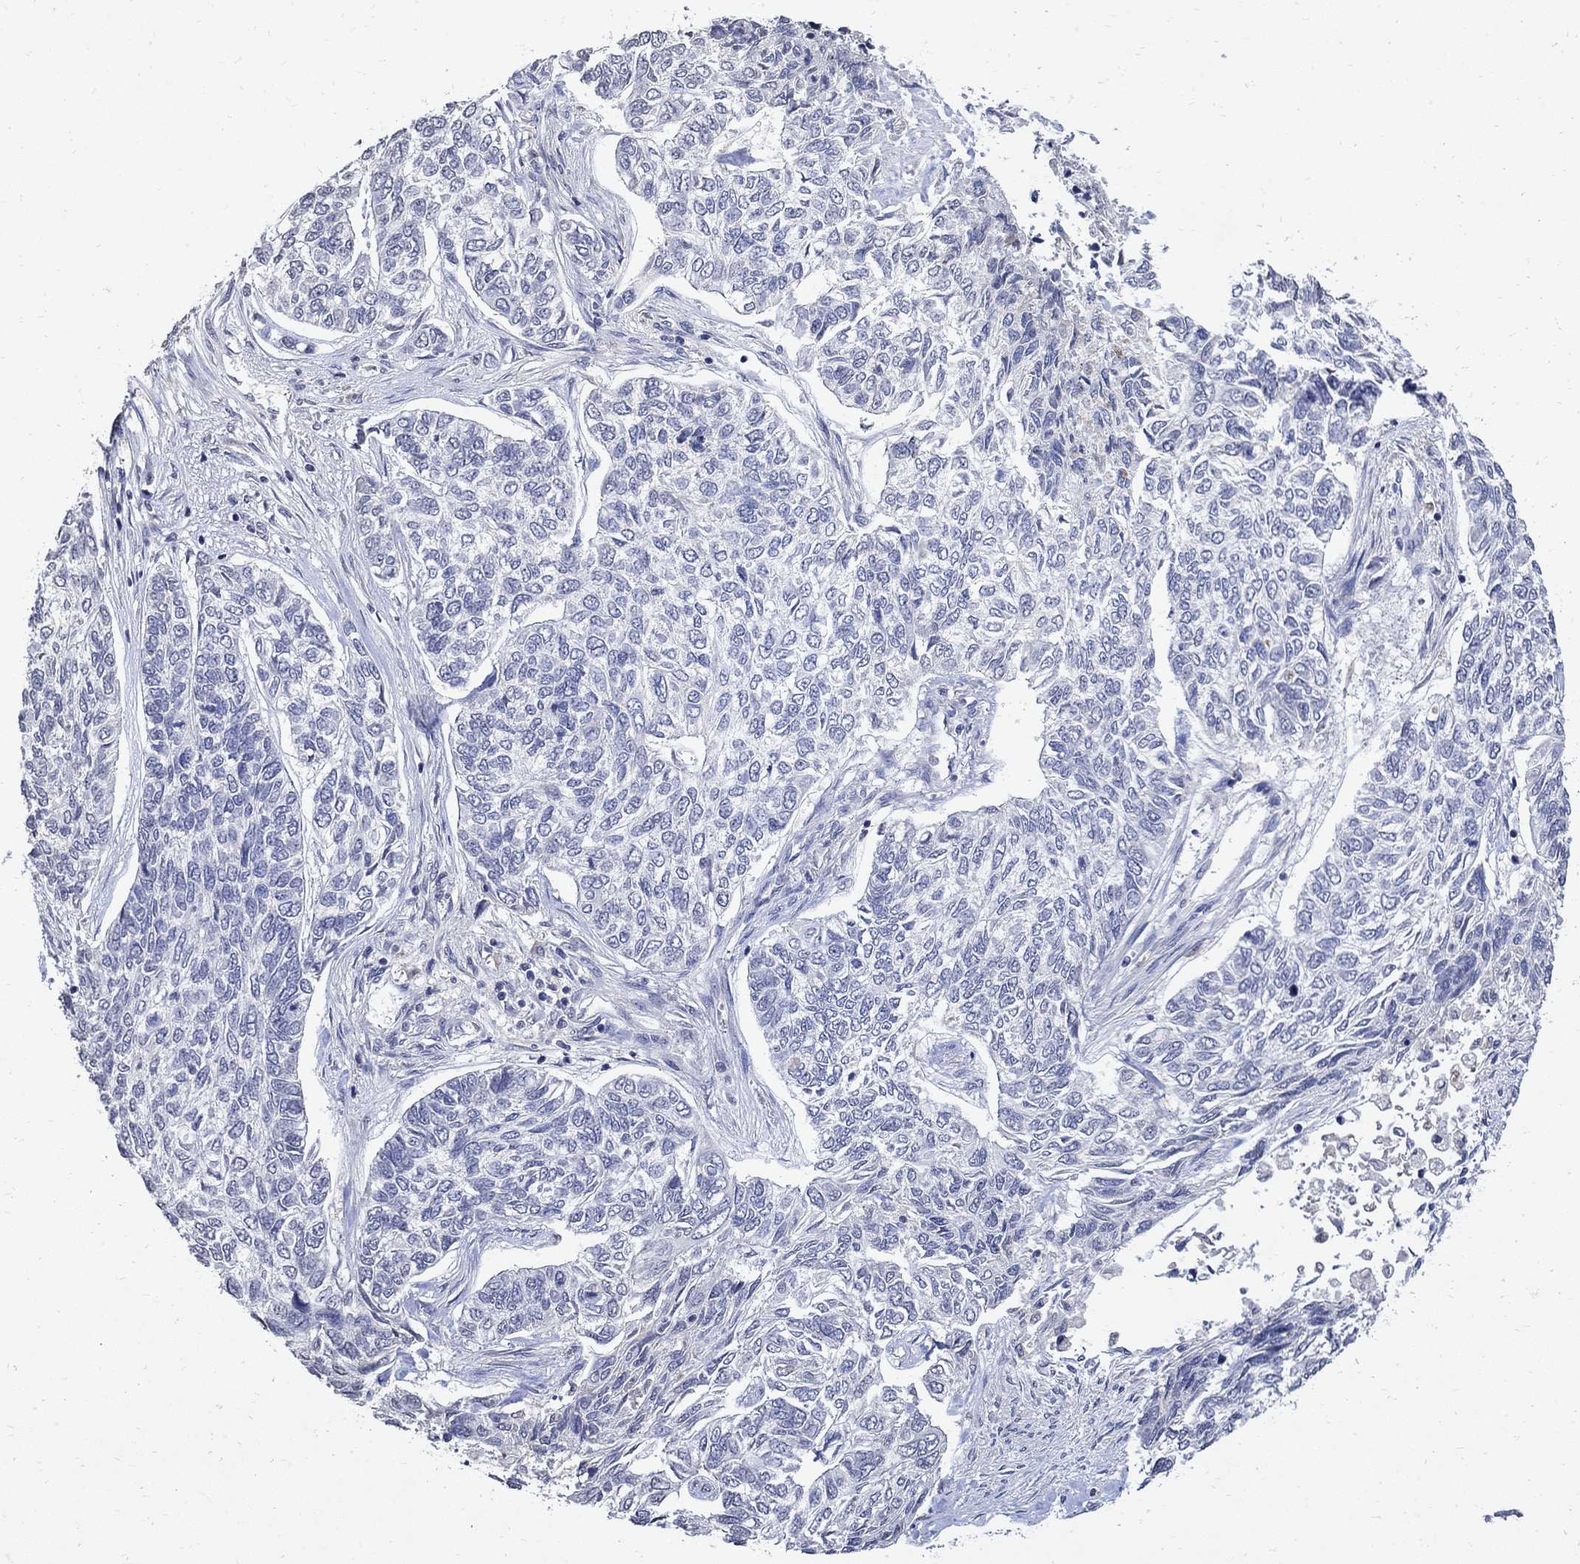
{"staining": {"intensity": "negative", "quantity": "none", "location": "none"}, "tissue": "skin cancer", "cell_type": "Tumor cells", "image_type": "cancer", "snomed": [{"axis": "morphology", "description": "Basal cell carcinoma"}, {"axis": "topography", "description": "Skin"}], "caption": "Immunohistochemistry (IHC) histopathology image of human skin cancer (basal cell carcinoma) stained for a protein (brown), which exhibits no expression in tumor cells. (DAB (3,3'-diaminobenzidine) immunohistochemistry (IHC), high magnification).", "gene": "TMEM169", "patient": {"sex": "female", "age": 65}}